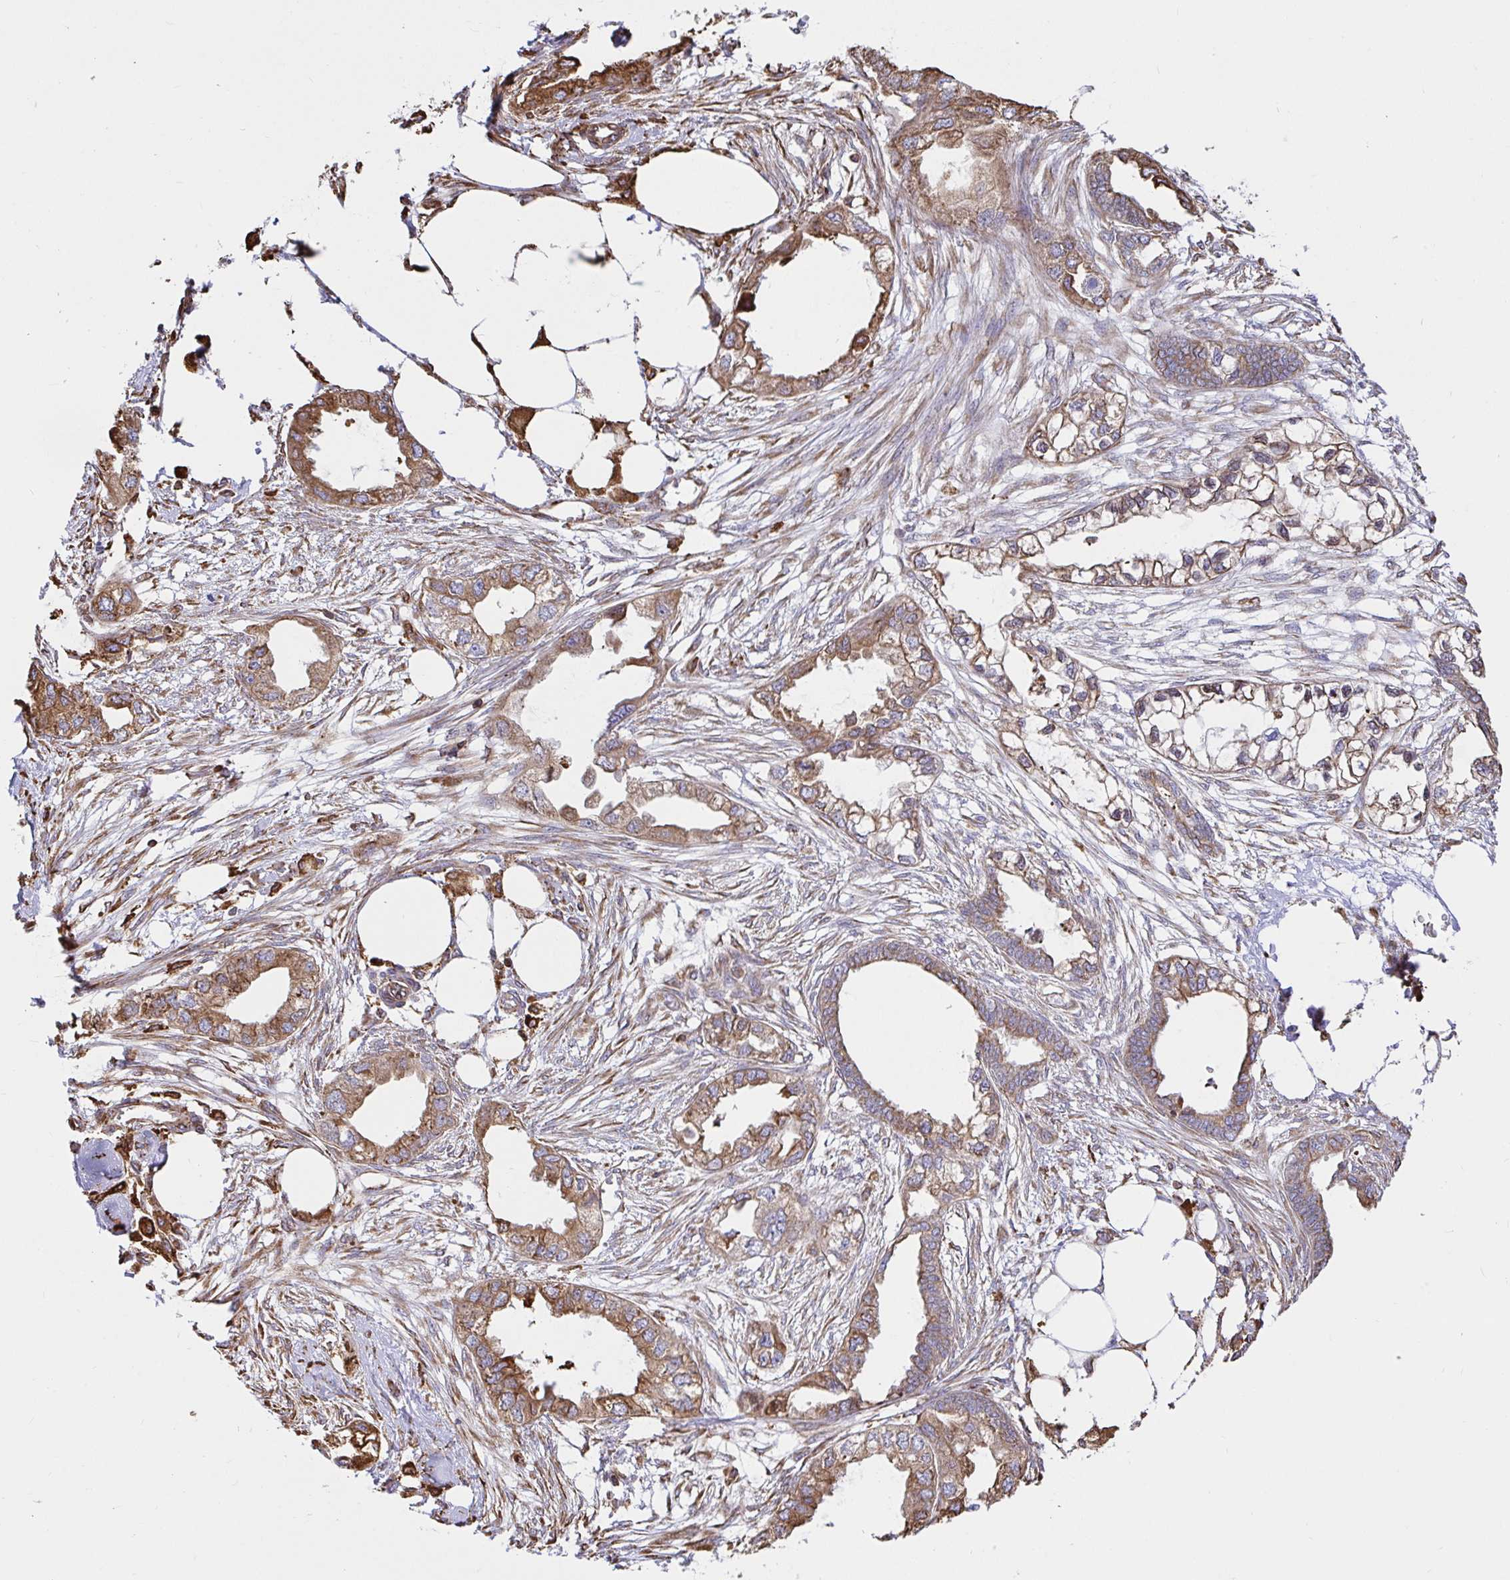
{"staining": {"intensity": "moderate", "quantity": ">75%", "location": "cytoplasmic/membranous"}, "tissue": "endometrial cancer", "cell_type": "Tumor cells", "image_type": "cancer", "snomed": [{"axis": "morphology", "description": "Adenocarcinoma, NOS"}, {"axis": "morphology", "description": "Adenocarcinoma, metastatic, NOS"}, {"axis": "topography", "description": "Adipose tissue"}, {"axis": "topography", "description": "Endometrium"}], "caption": "A medium amount of moderate cytoplasmic/membranous positivity is identified in approximately >75% of tumor cells in endometrial cancer (metastatic adenocarcinoma) tissue. (IHC, brightfield microscopy, high magnification).", "gene": "CLGN", "patient": {"sex": "female", "age": 67}}